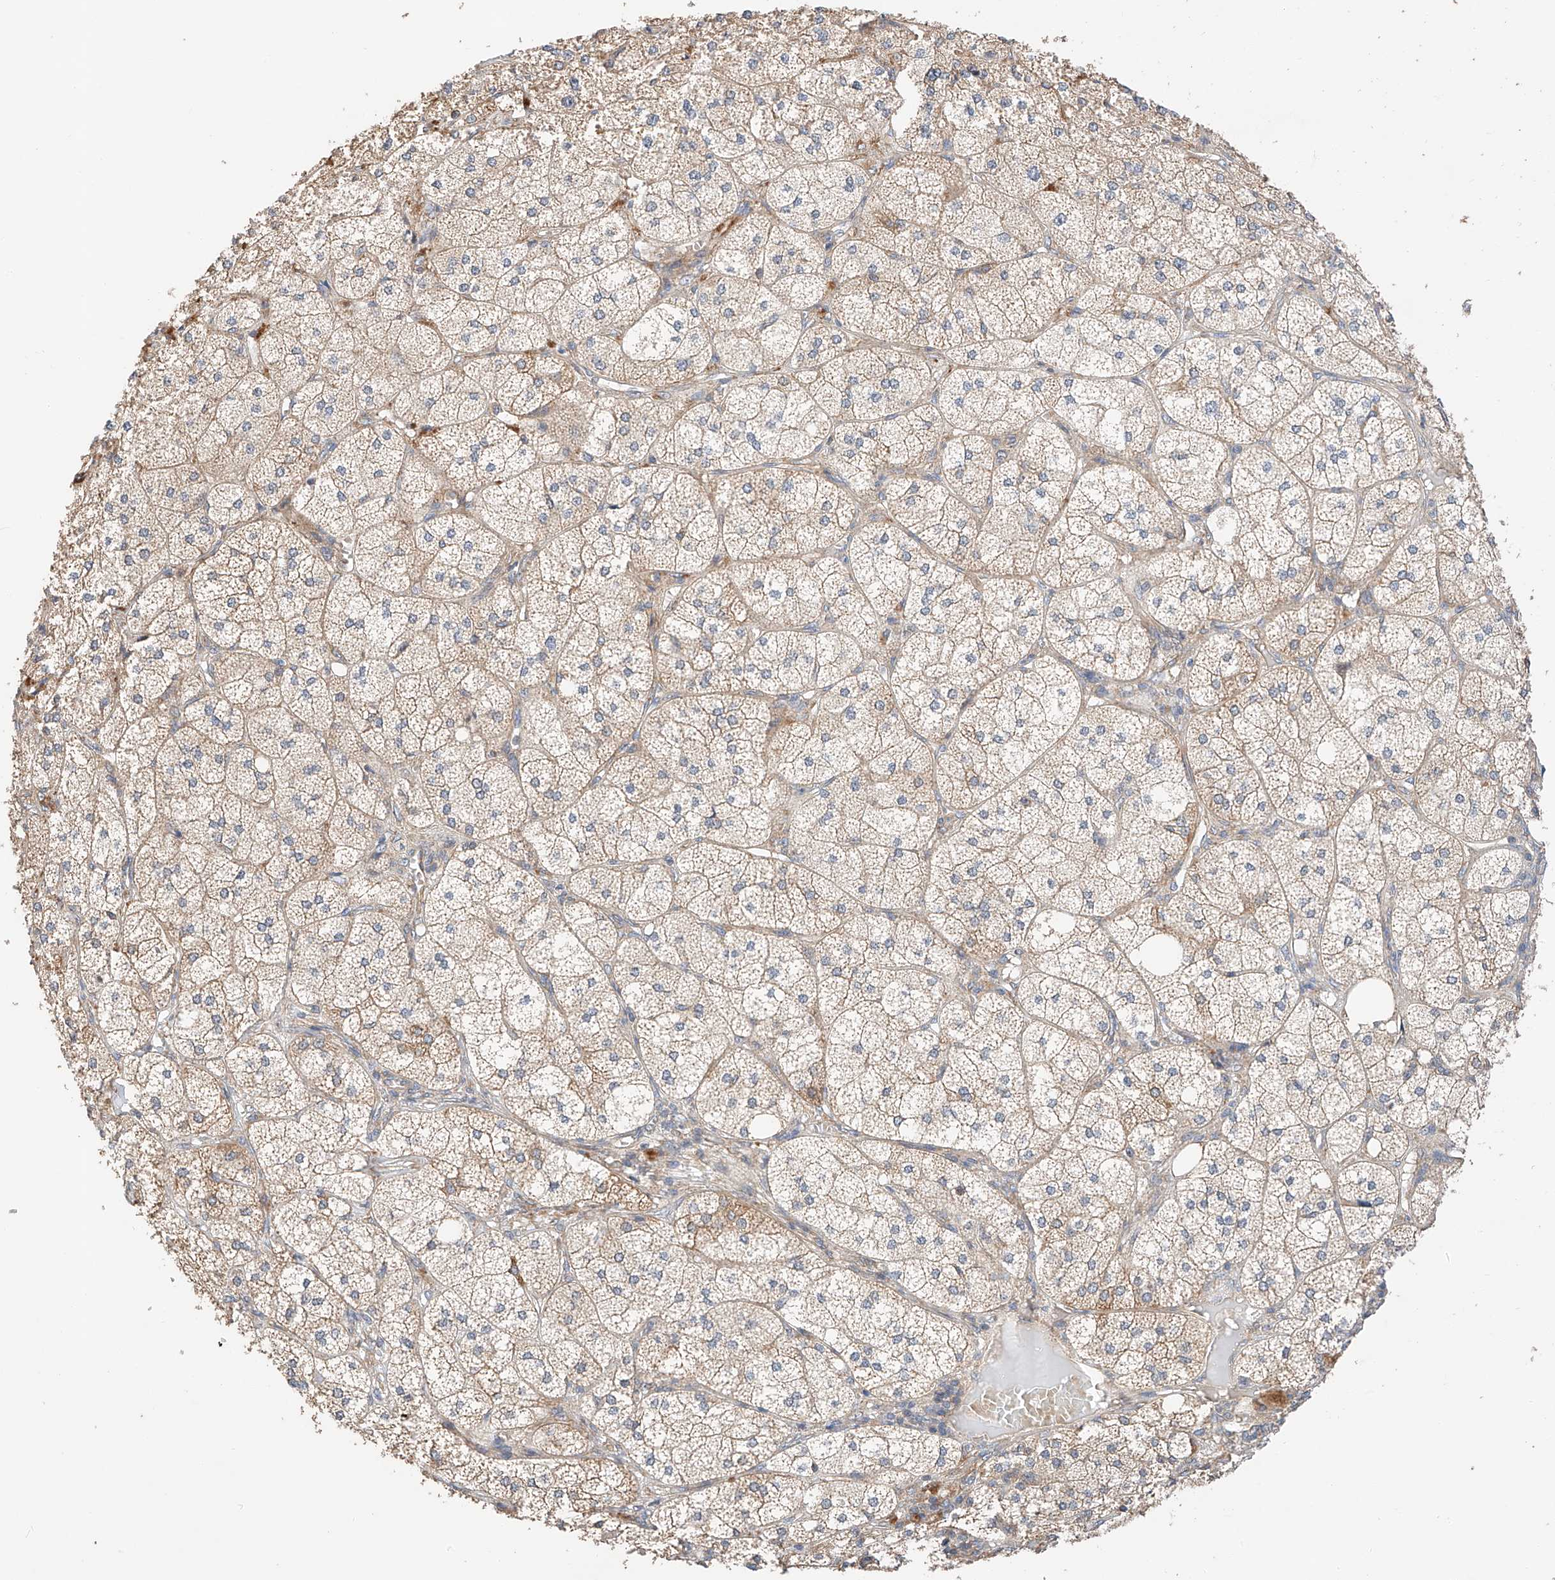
{"staining": {"intensity": "strong", "quantity": "25%-75%", "location": "cytoplasmic/membranous"}, "tissue": "adrenal gland", "cell_type": "Glandular cells", "image_type": "normal", "snomed": [{"axis": "morphology", "description": "Normal tissue, NOS"}, {"axis": "topography", "description": "Adrenal gland"}], "caption": "Unremarkable adrenal gland was stained to show a protein in brown. There is high levels of strong cytoplasmic/membranous staining in approximately 25%-75% of glandular cells.", "gene": "RAB23", "patient": {"sex": "female", "age": 61}}